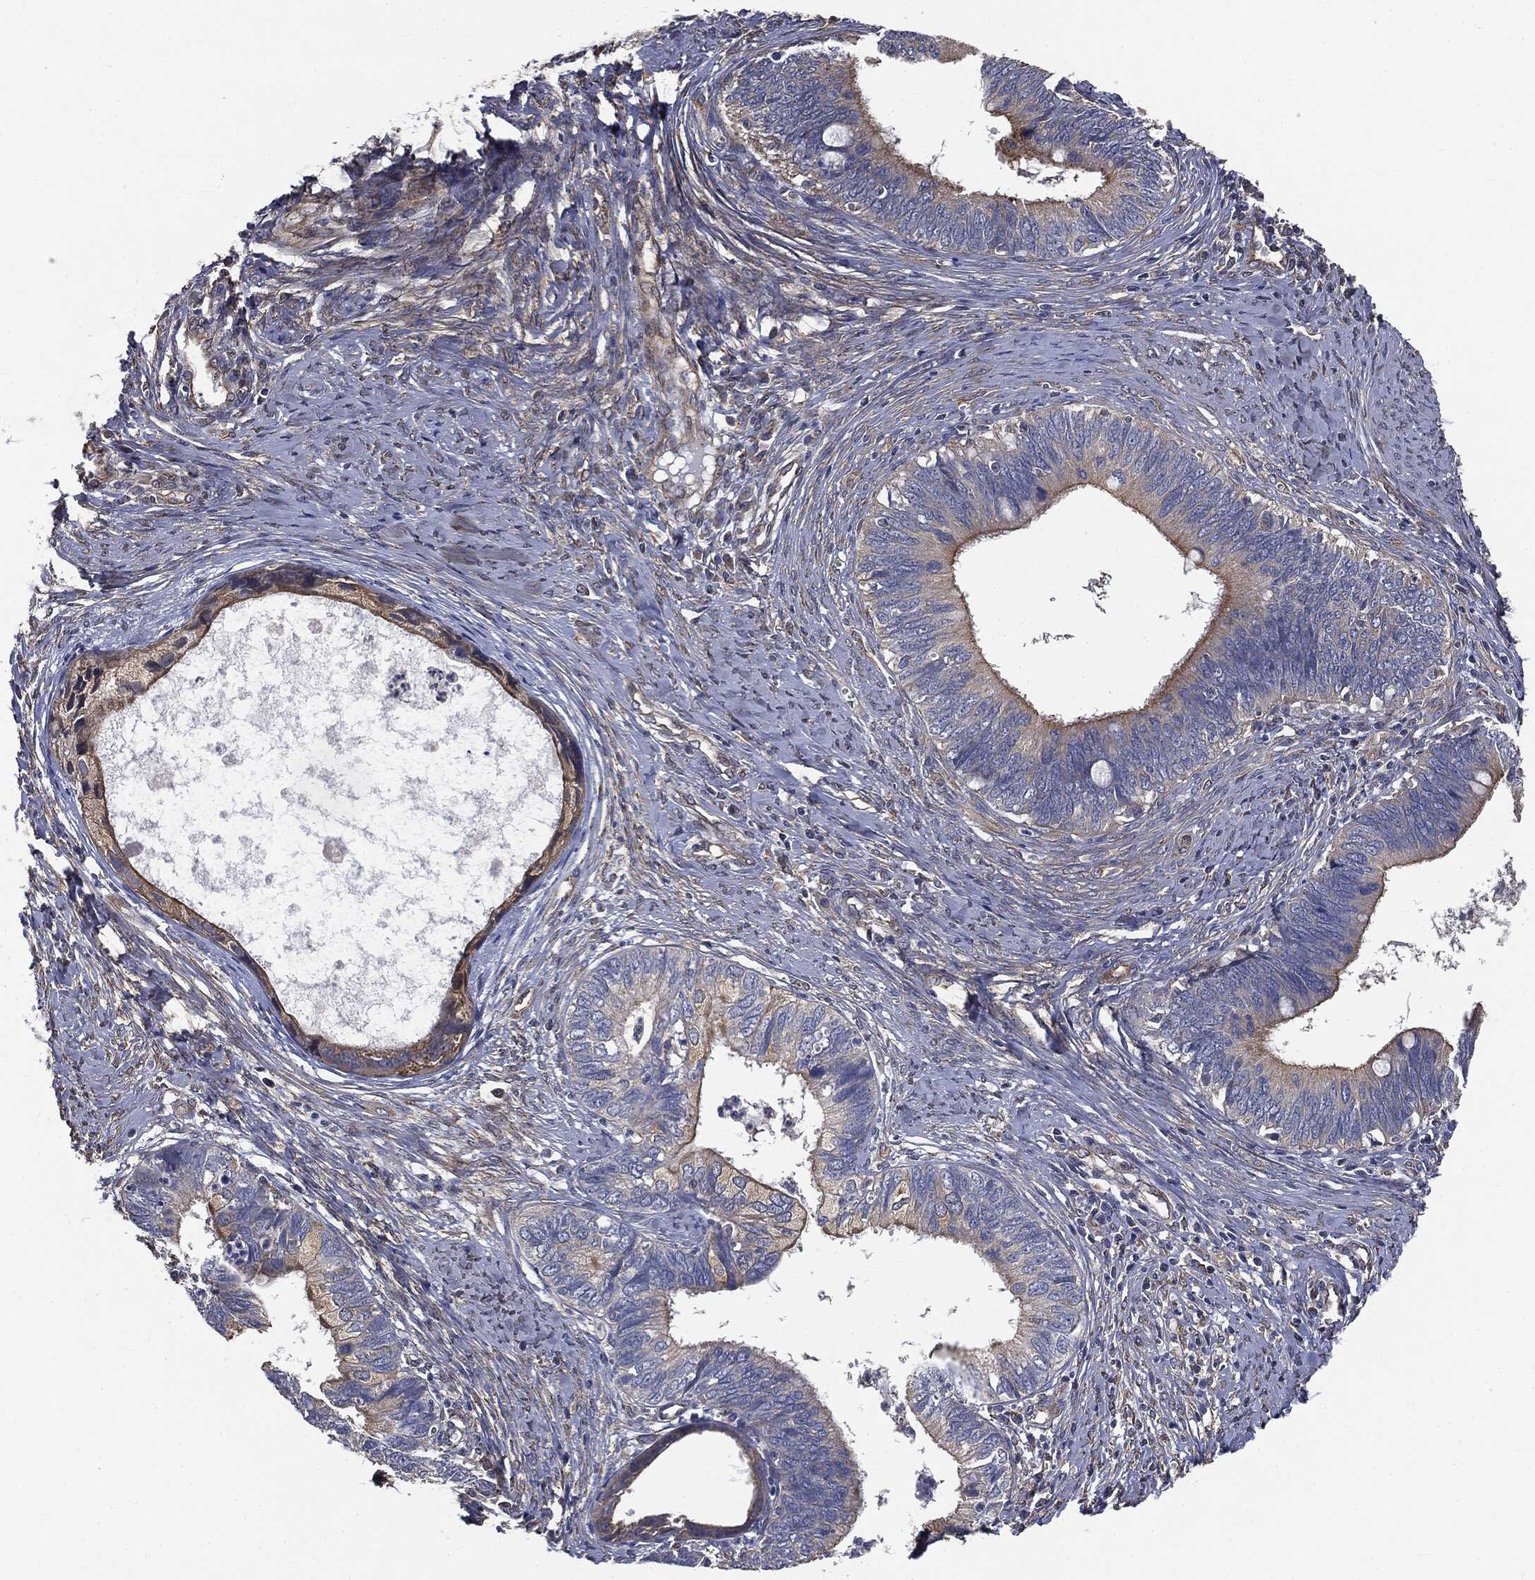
{"staining": {"intensity": "moderate", "quantity": "<25%", "location": "cytoplasmic/membranous"}, "tissue": "cervical cancer", "cell_type": "Tumor cells", "image_type": "cancer", "snomed": [{"axis": "morphology", "description": "Adenocarcinoma, NOS"}, {"axis": "topography", "description": "Cervix"}], "caption": "Cervical adenocarcinoma was stained to show a protein in brown. There is low levels of moderate cytoplasmic/membranous staining in about <25% of tumor cells. (DAB IHC, brown staining for protein, blue staining for nuclei).", "gene": "EPS15L1", "patient": {"sex": "female", "age": 42}}